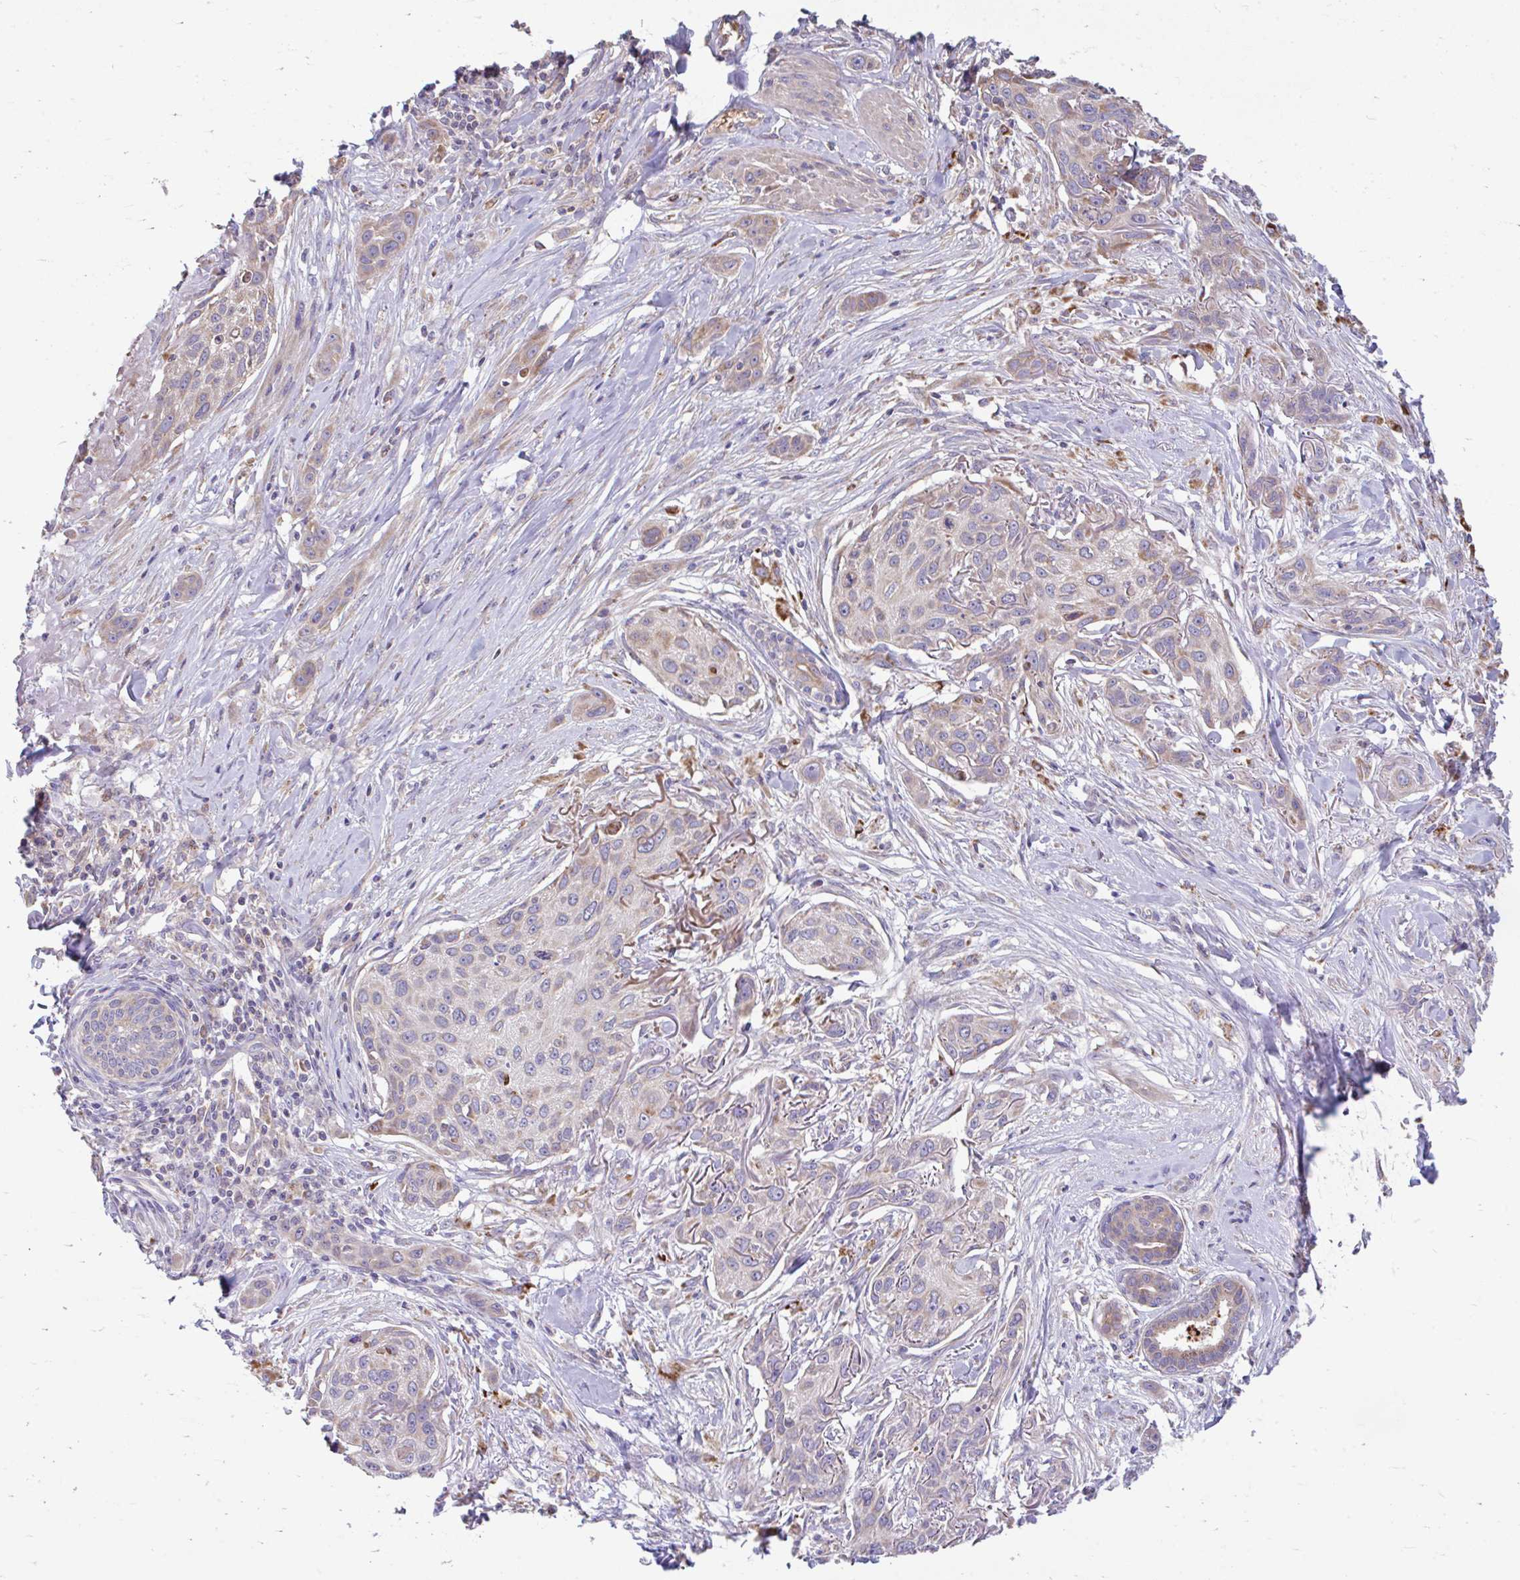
{"staining": {"intensity": "negative", "quantity": "none", "location": "none"}, "tissue": "skin cancer", "cell_type": "Tumor cells", "image_type": "cancer", "snomed": [{"axis": "morphology", "description": "Squamous cell carcinoma, NOS"}, {"axis": "topography", "description": "Skin"}], "caption": "DAB immunohistochemical staining of skin cancer (squamous cell carcinoma) exhibits no significant expression in tumor cells. (DAB IHC with hematoxylin counter stain).", "gene": "RALBP1", "patient": {"sex": "male", "age": 63}}